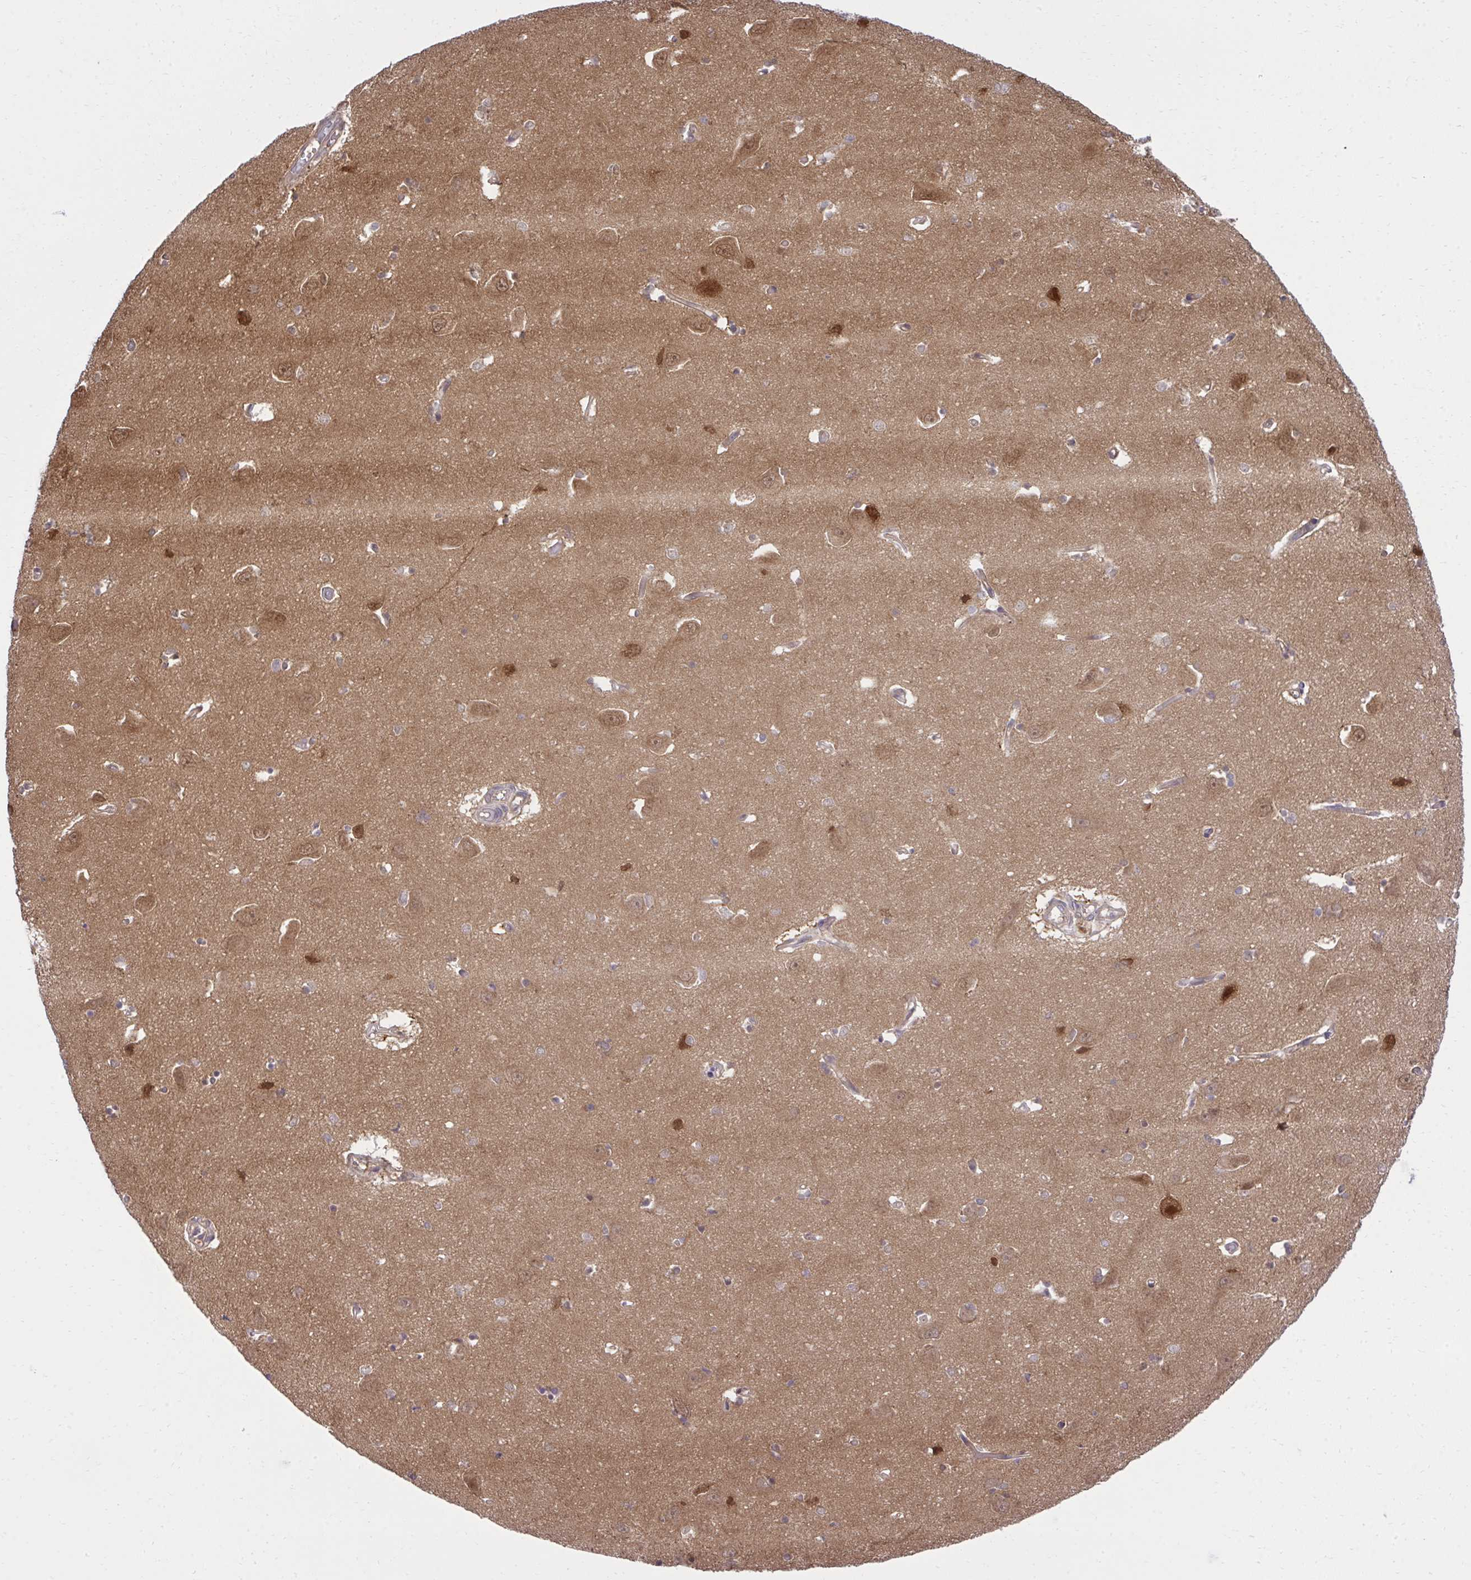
{"staining": {"intensity": "negative", "quantity": "none", "location": "none"}, "tissue": "caudate", "cell_type": "Glial cells", "image_type": "normal", "snomed": [{"axis": "morphology", "description": "Normal tissue, NOS"}, {"axis": "topography", "description": "Lateral ventricle wall"}, {"axis": "topography", "description": "Hippocampus"}], "caption": "Immunohistochemistry image of unremarkable human caudate stained for a protein (brown), which displays no positivity in glial cells.", "gene": "PPP5C", "patient": {"sex": "female", "age": 63}}